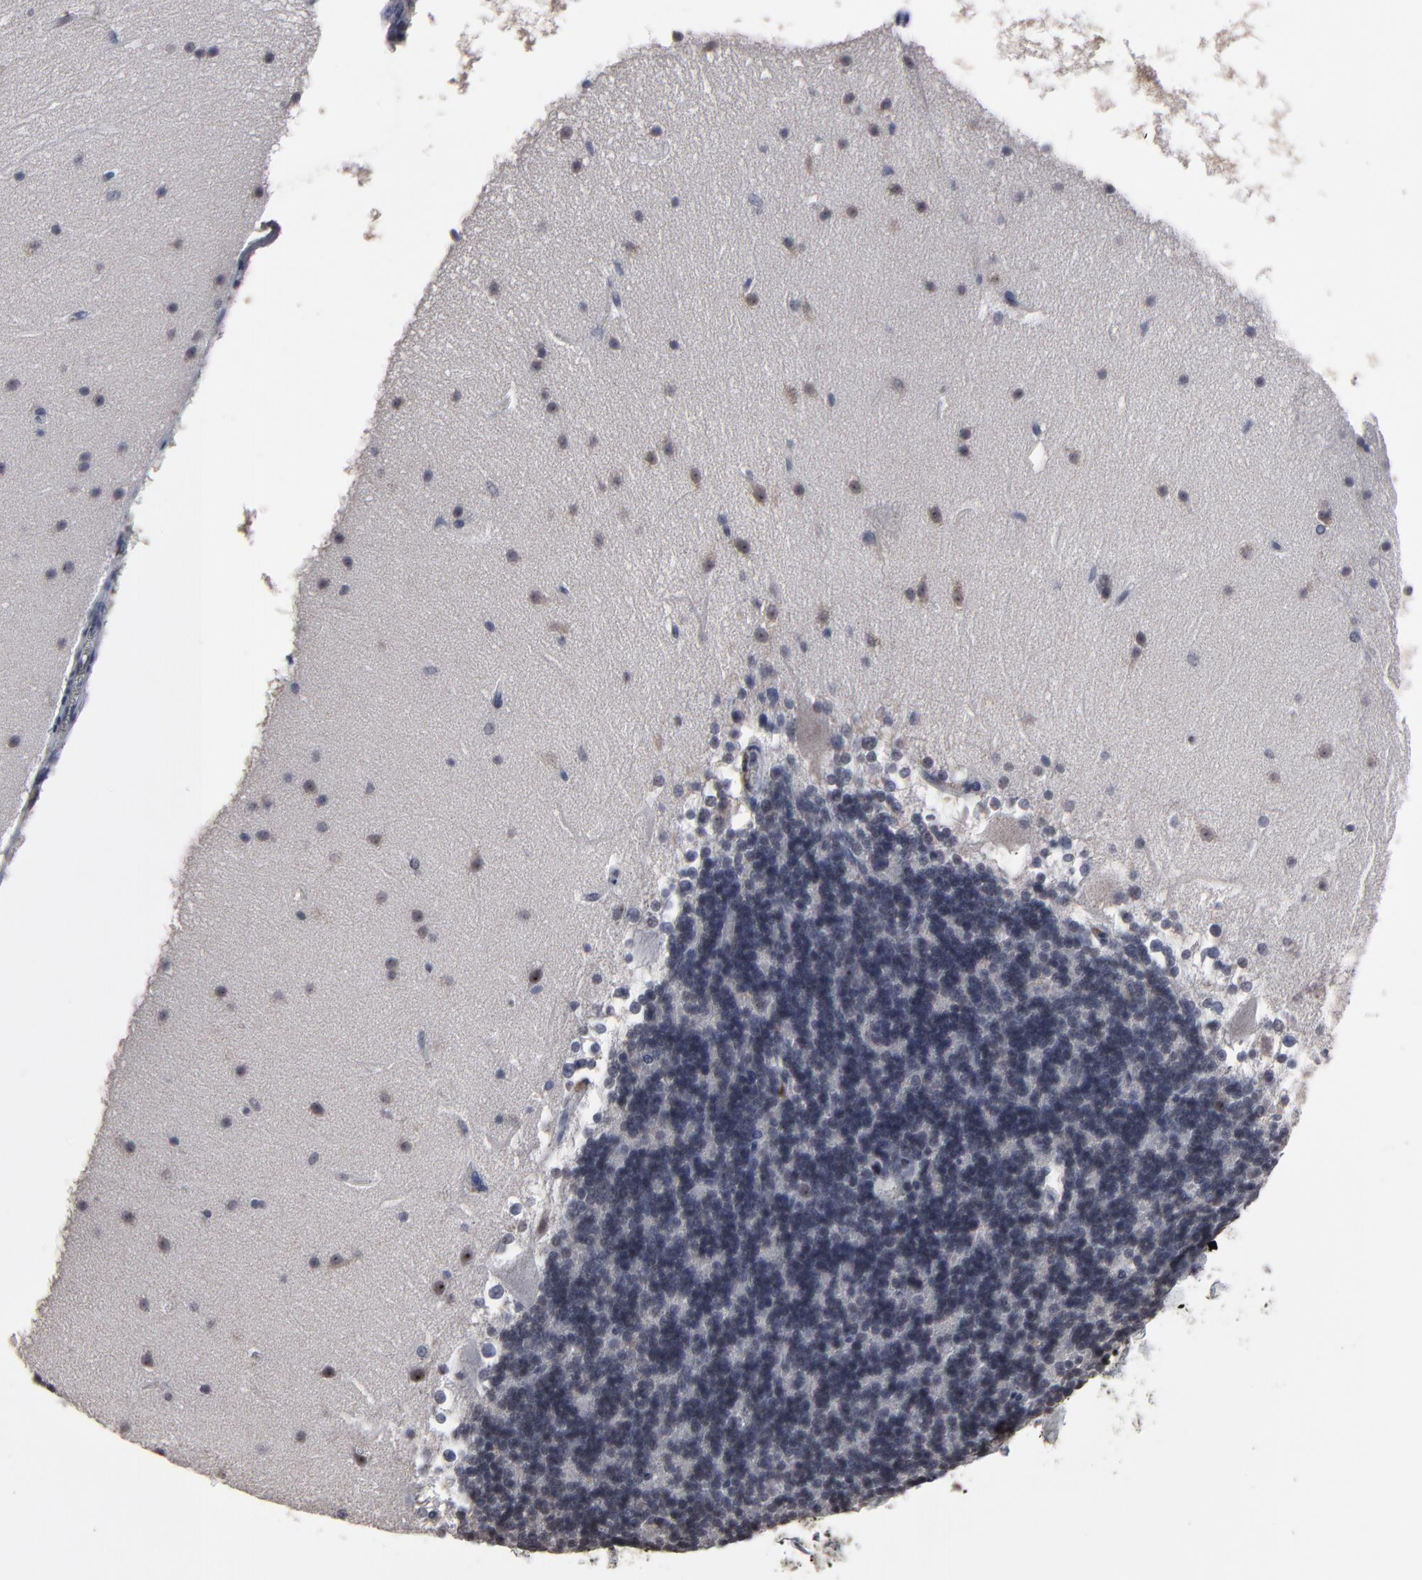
{"staining": {"intensity": "negative", "quantity": "none", "location": "none"}, "tissue": "cerebellum", "cell_type": "Cells in granular layer", "image_type": "normal", "snomed": [{"axis": "morphology", "description": "Normal tissue, NOS"}, {"axis": "topography", "description": "Cerebellum"}], "caption": "The immunohistochemistry (IHC) image has no significant expression in cells in granular layer of cerebellum.", "gene": "SSRP1", "patient": {"sex": "female", "age": 19}}